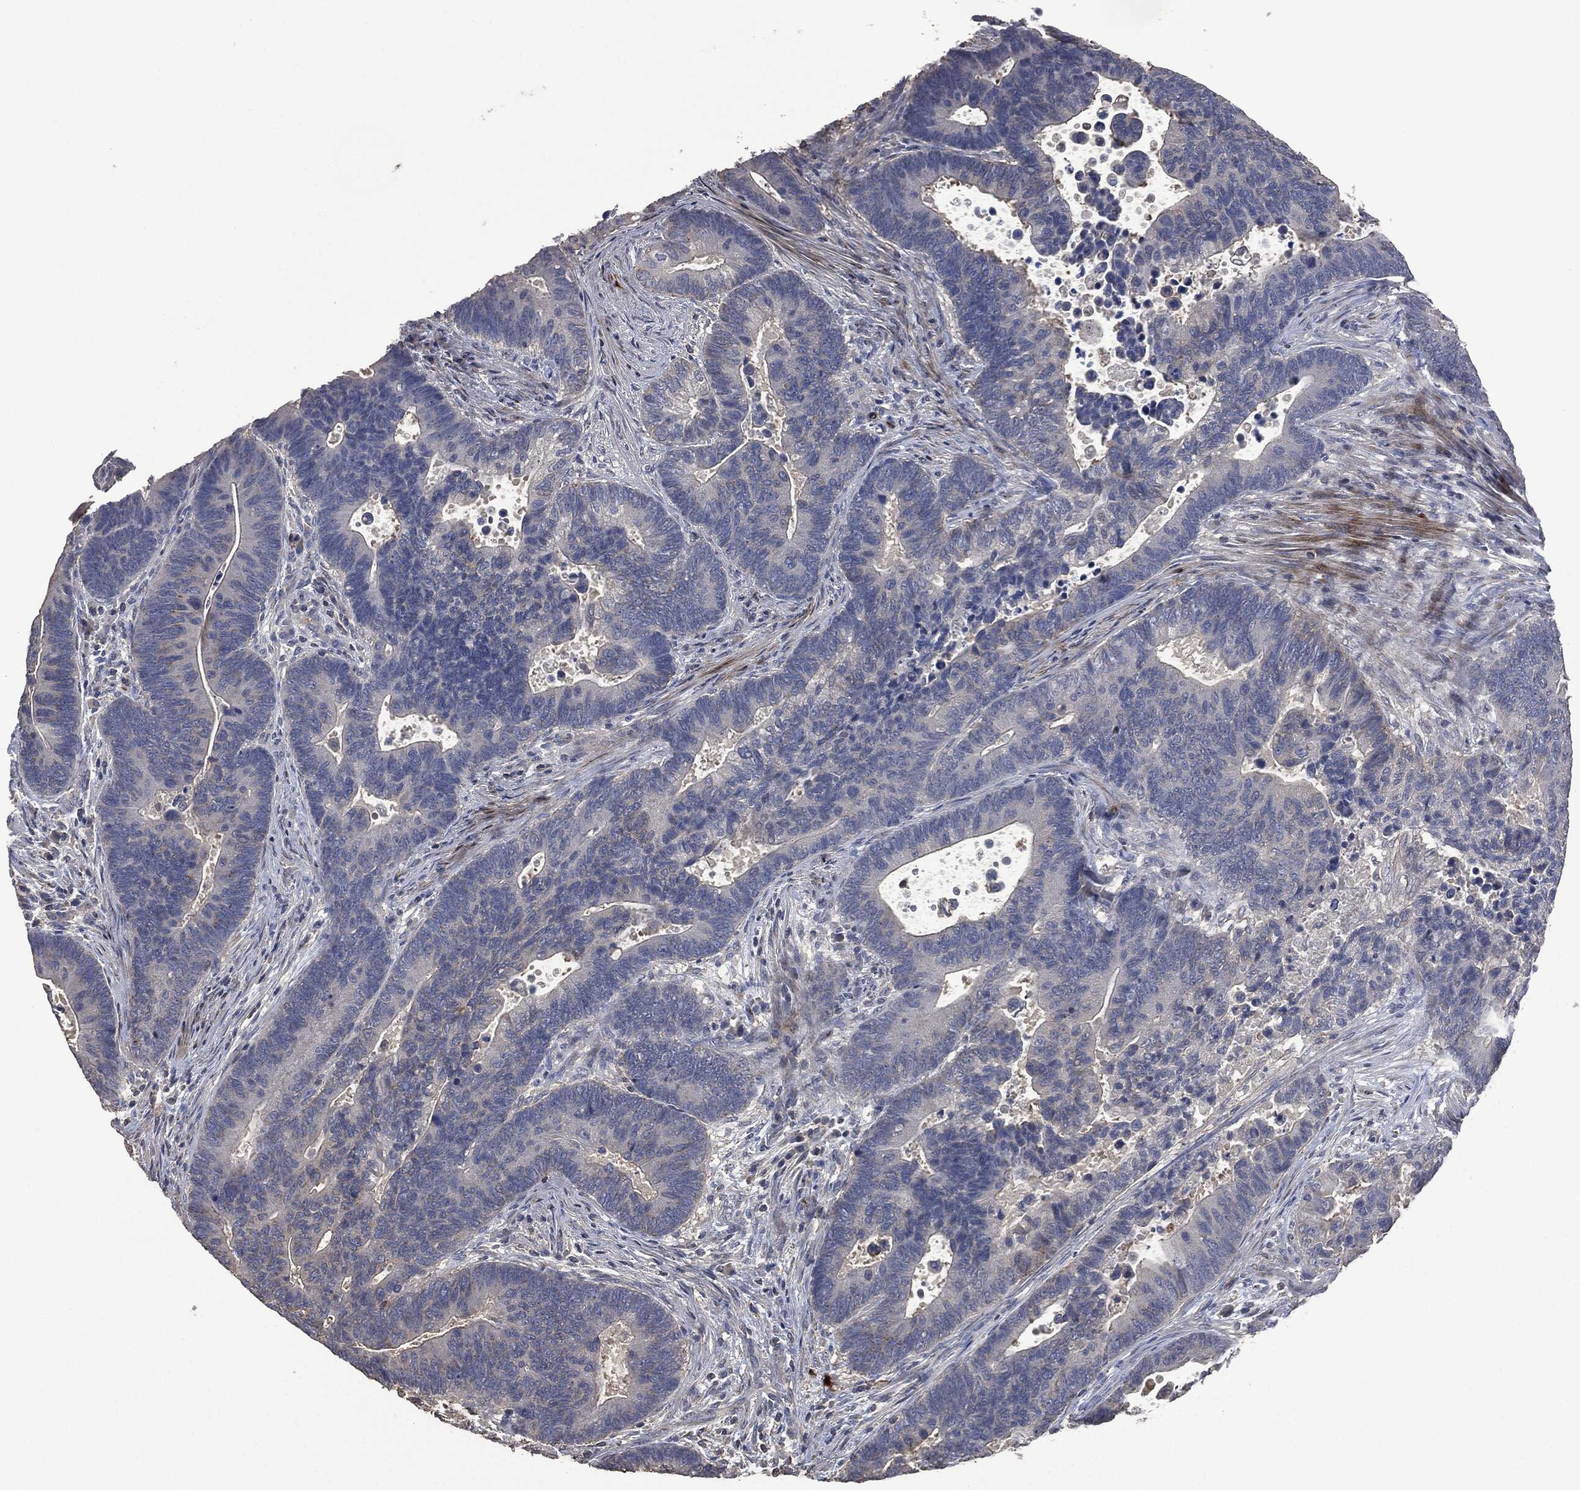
{"staining": {"intensity": "negative", "quantity": "none", "location": "none"}, "tissue": "colorectal cancer", "cell_type": "Tumor cells", "image_type": "cancer", "snomed": [{"axis": "morphology", "description": "Adenocarcinoma, NOS"}, {"axis": "topography", "description": "Colon"}], "caption": "Tumor cells show no significant protein positivity in colorectal cancer (adenocarcinoma). (DAB (3,3'-diaminobenzidine) immunohistochemistry (IHC), high magnification).", "gene": "MSLN", "patient": {"sex": "male", "age": 75}}